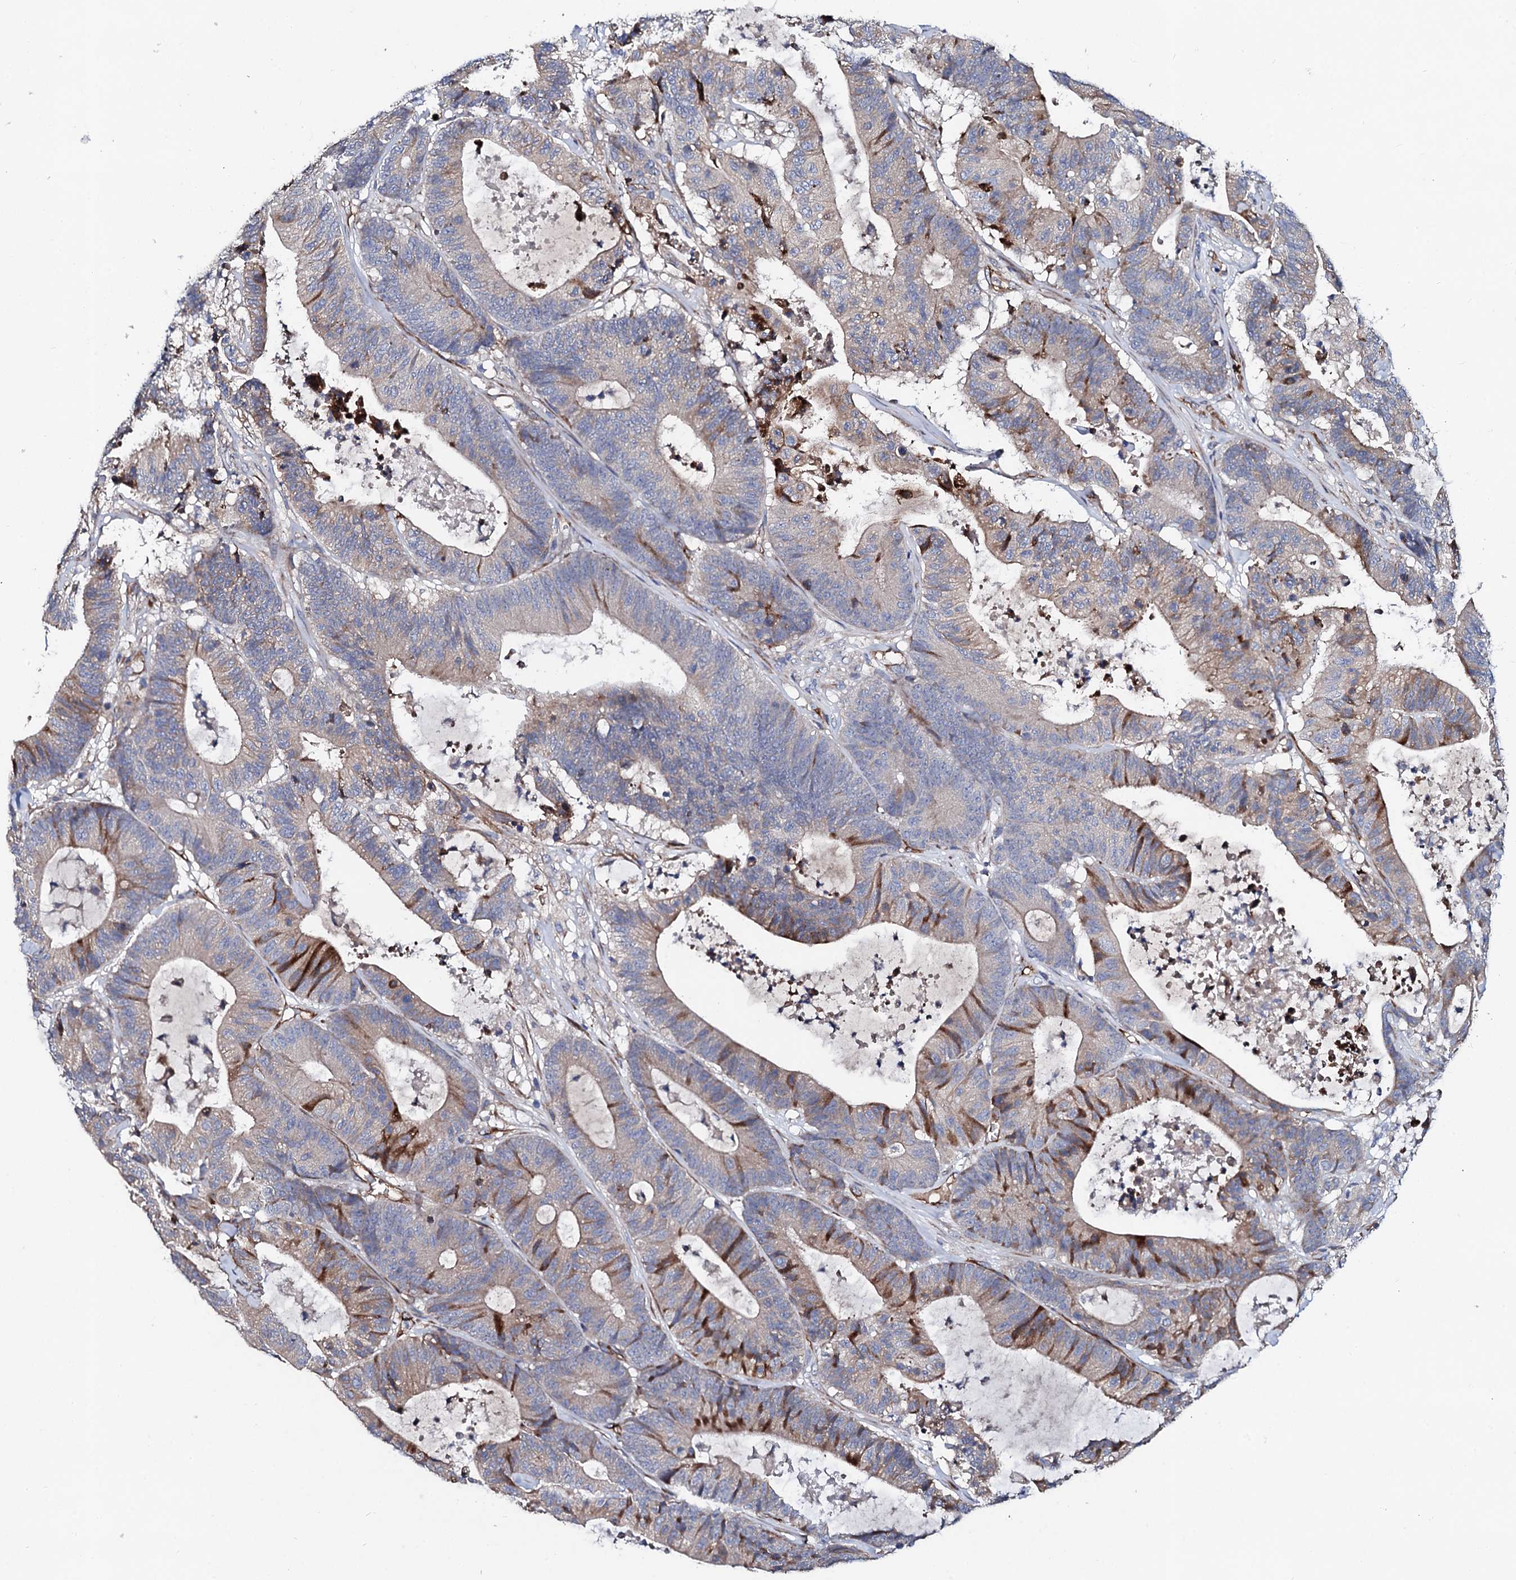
{"staining": {"intensity": "moderate", "quantity": "<25%", "location": "cytoplasmic/membranous"}, "tissue": "colorectal cancer", "cell_type": "Tumor cells", "image_type": "cancer", "snomed": [{"axis": "morphology", "description": "Adenocarcinoma, NOS"}, {"axis": "topography", "description": "Colon"}], "caption": "Human colorectal cancer (adenocarcinoma) stained with a protein marker displays moderate staining in tumor cells.", "gene": "DBX1", "patient": {"sex": "female", "age": 84}}